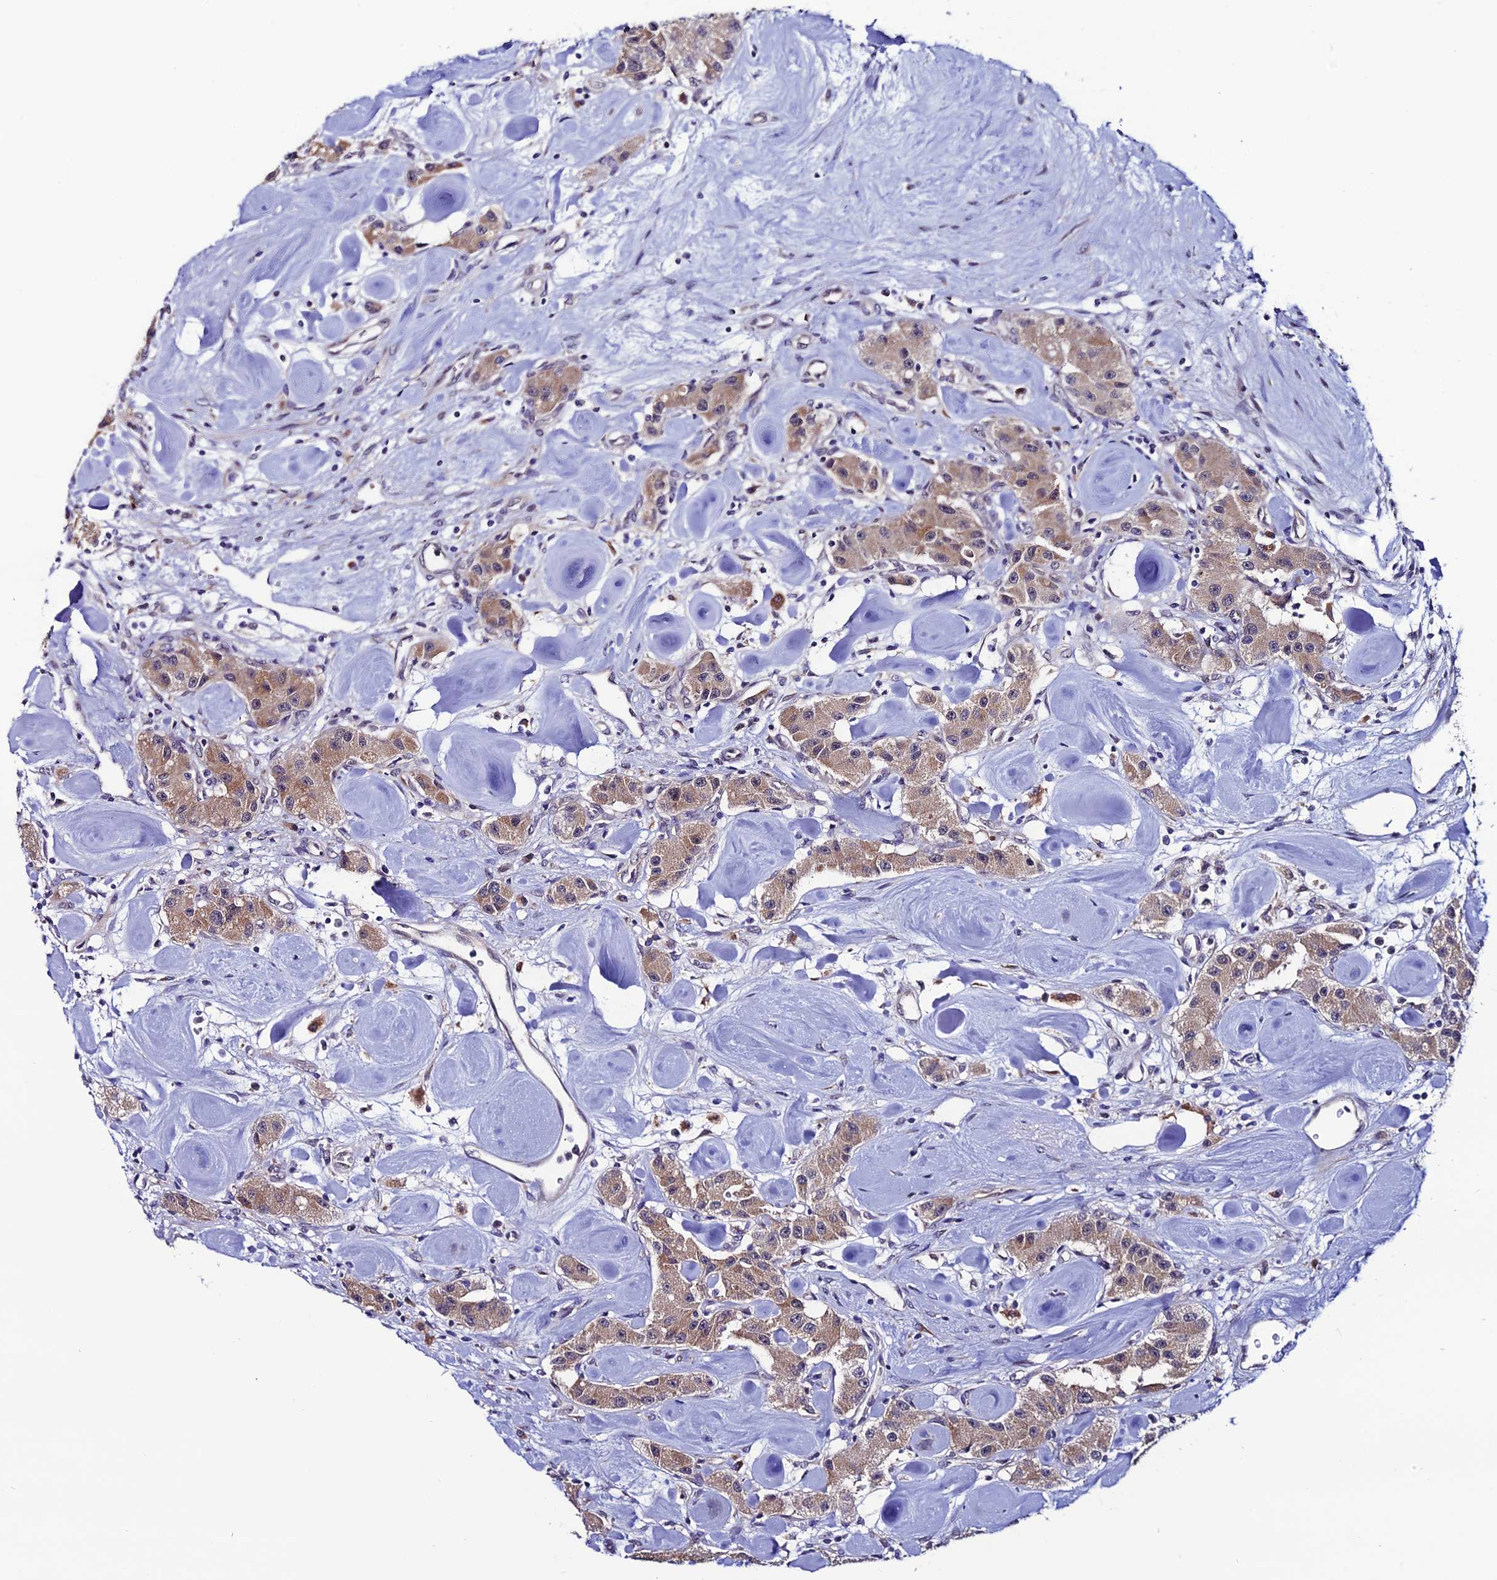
{"staining": {"intensity": "weak", "quantity": ">75%", "location": "cytoplasmic/membranous"}, "tissue": "carcinoid", "cell_type": "Tumor cells", "image_type": "cancer", "snomed": [{"axis": "morphology", "description": "Carcinoid, malignant, NOS"}, {"axis": "topography", "description": "Pancreas"}], "caption": "Immunohistochemical staining of malignant carcinoid shows low levels of weak cytoplasmic/membranous protein positivity in approximately >75% of tumor cells.", "gene": "FZD8", "patient": {"sex": "male", "age": 41}}